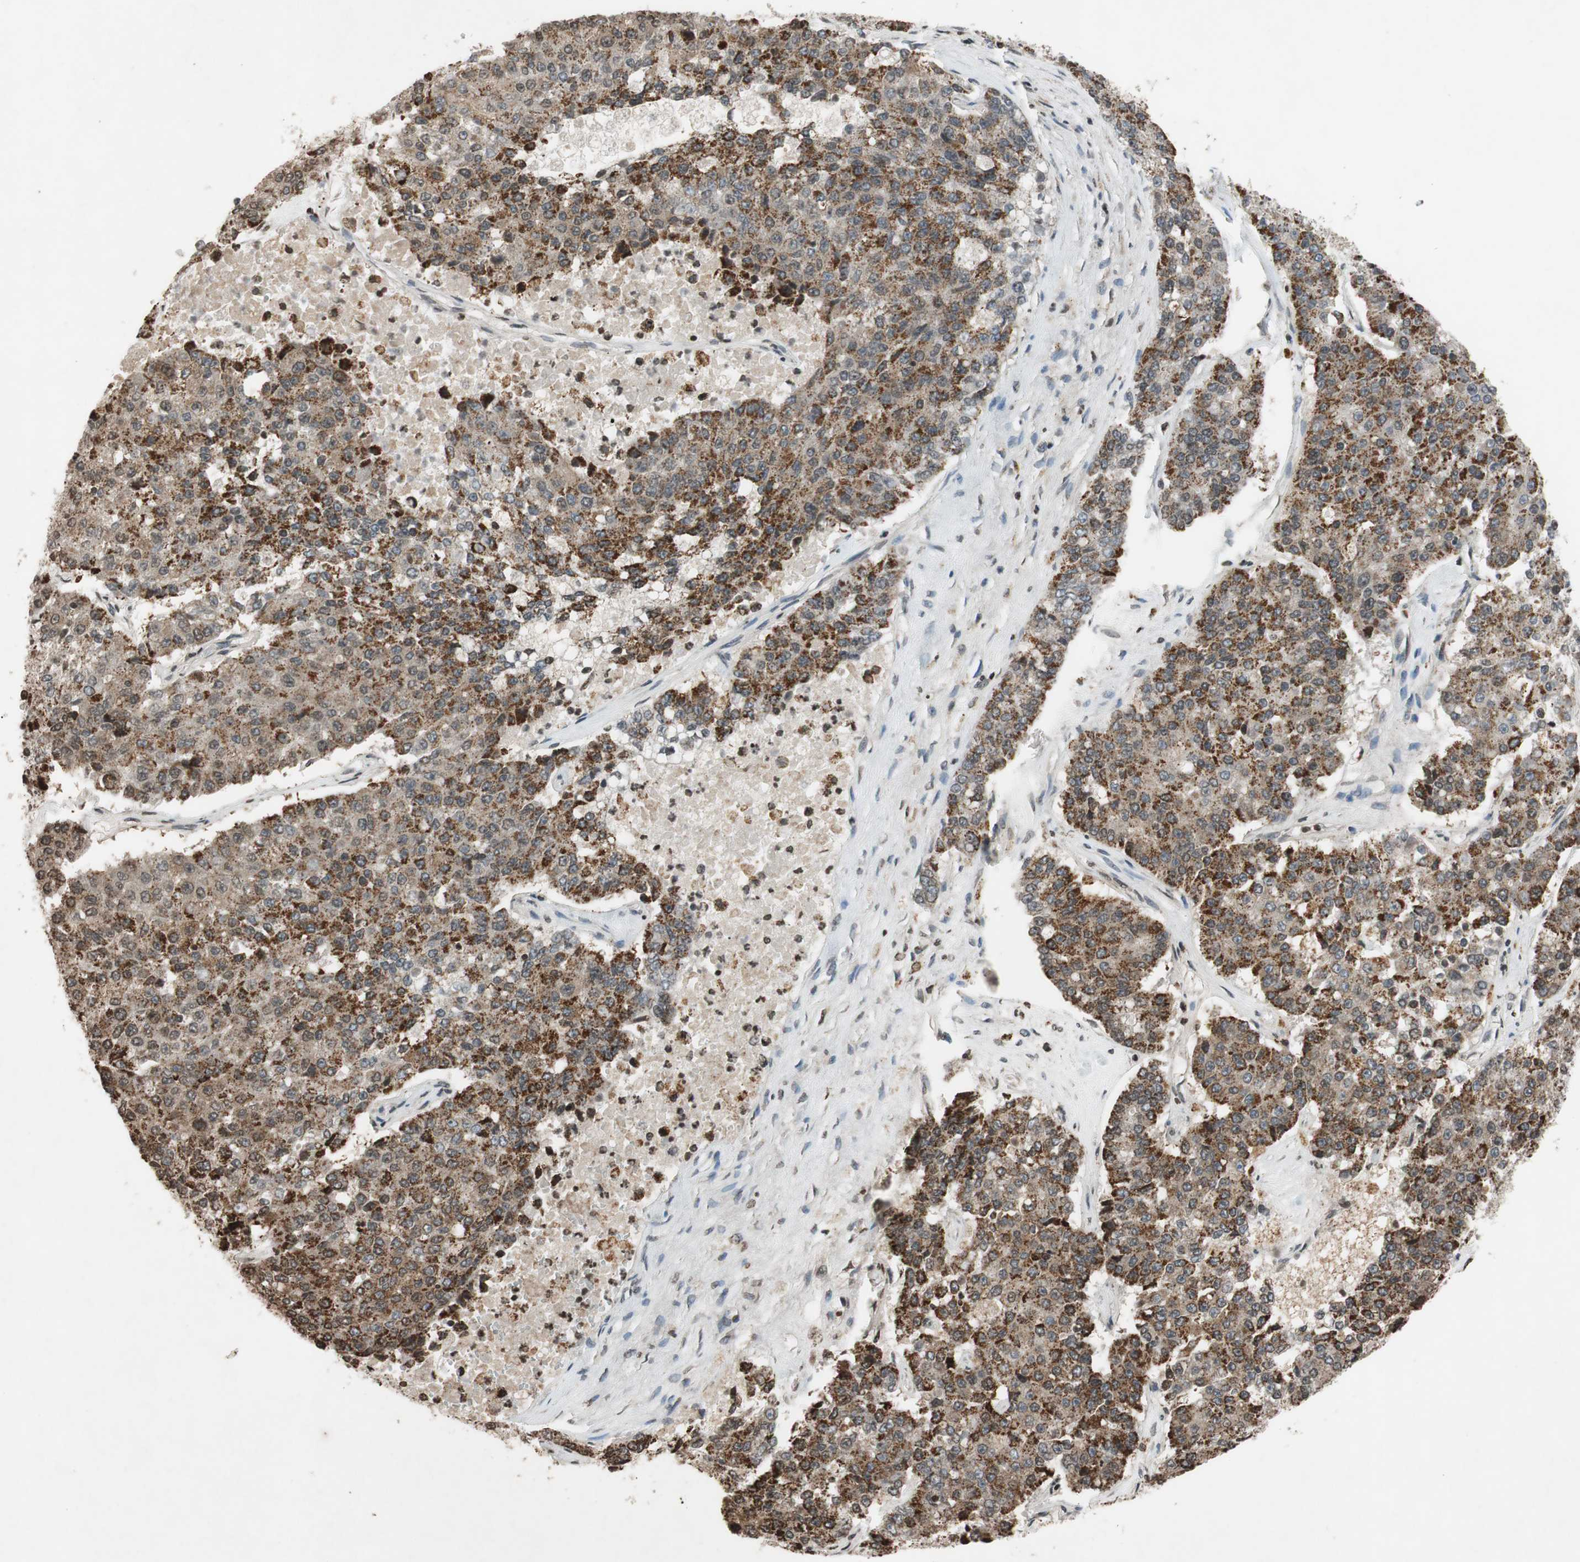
{"staining": {"intensity": "strong", "quantity": ">75%", "location": "cytoplasmic/membranous"}, "tissue": "pancreatic cancer", "cell_type": "Tumor cells", "image_type": "cancer", "snomed": [{"axis": "morphology", "description": "Adenocarcinoma, NOS"}, {"axis": "topography", "description": "Pancreas"}], "caption": "This micrograph shows immunohistochemistry staining of human adenocarcinoma (pancreatic), with high strong cytoplasmic/membranous staining in about >75% of tumor cells.", "gene": "MCM6", "patient": {"sex": "male", "age": 50}}